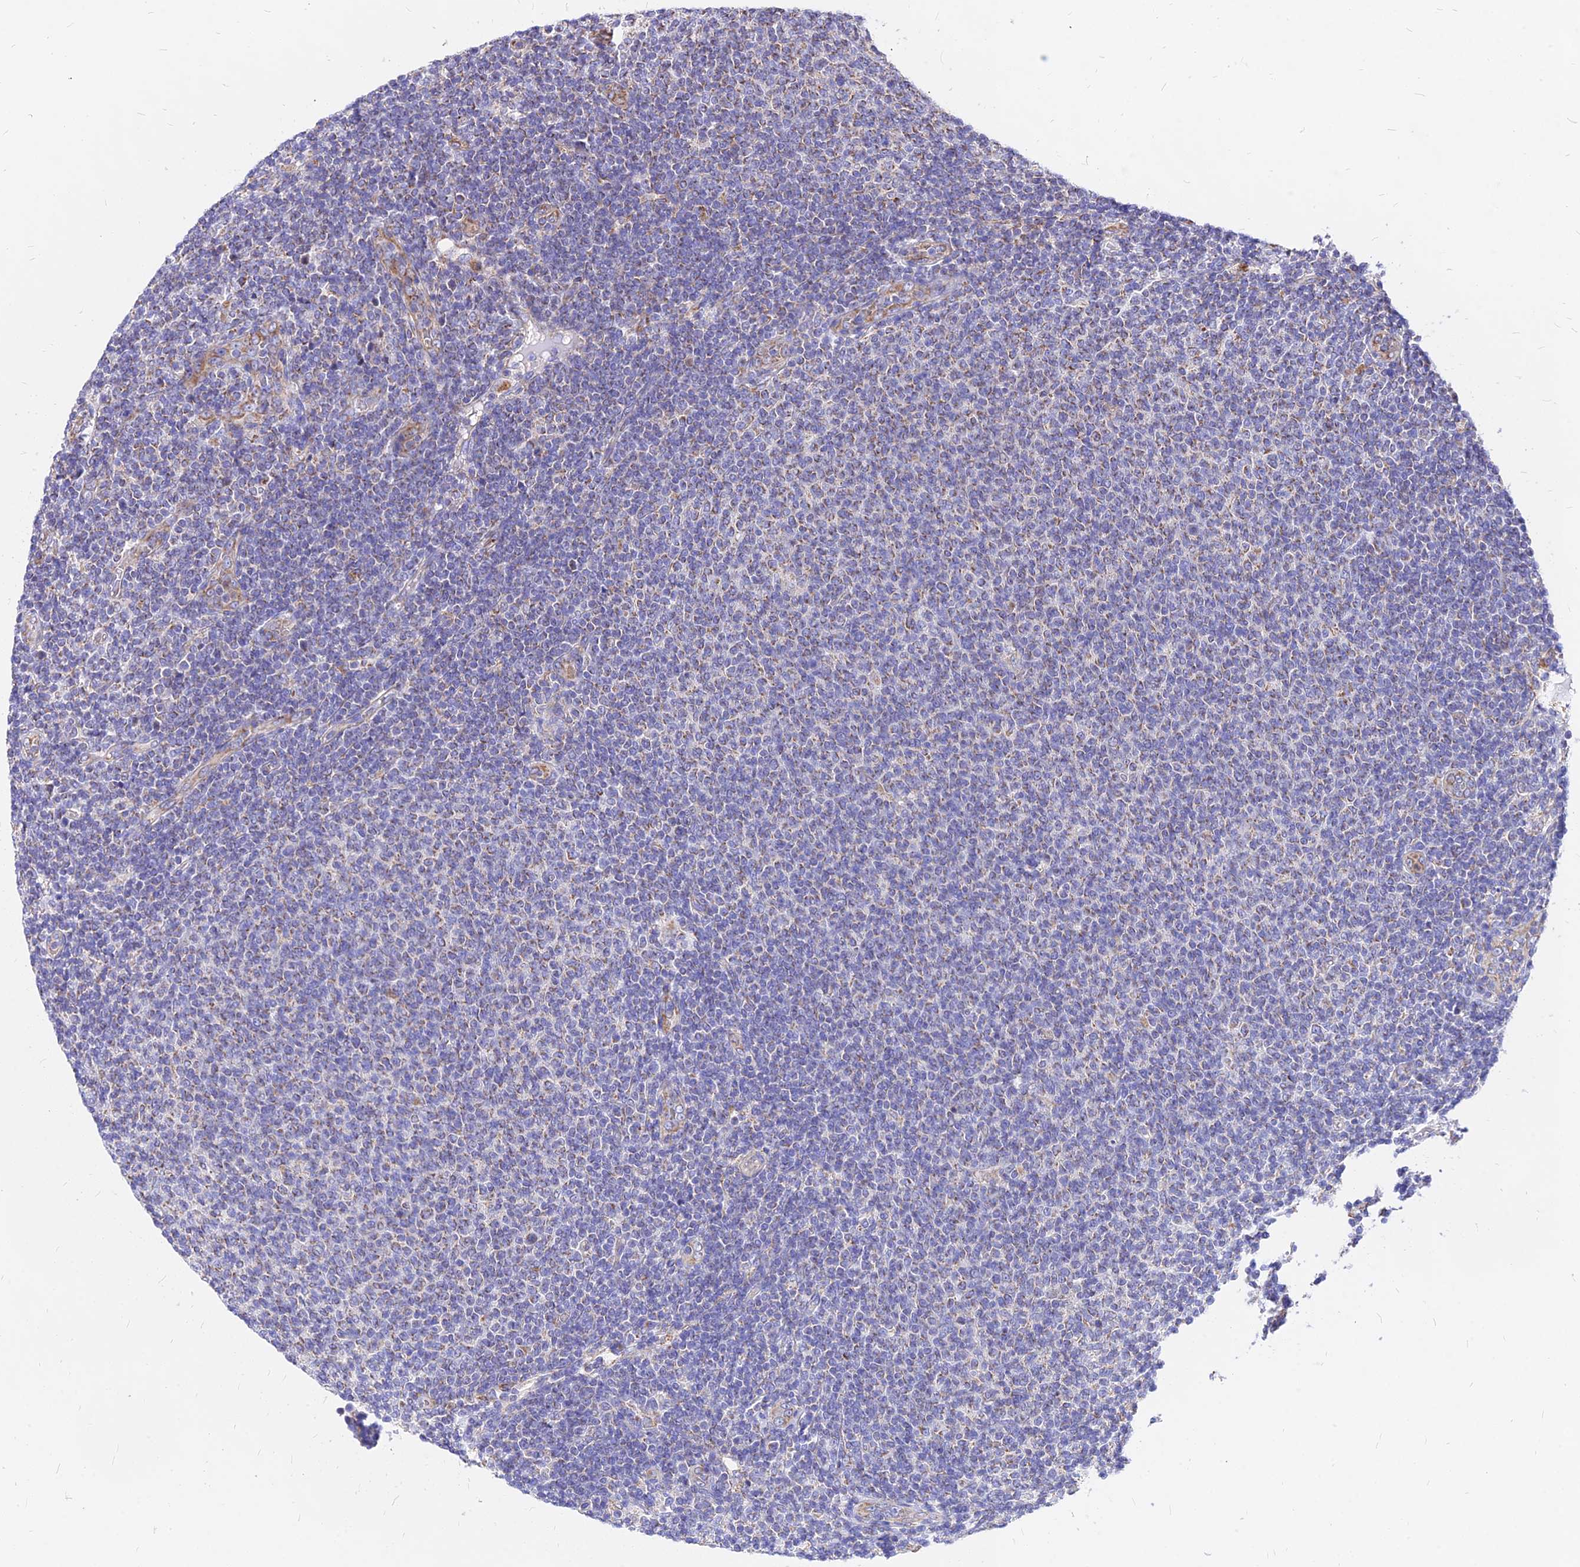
{"staining": {"intensity": "negative", "quantity": "none", "location": "none"}, "tissue": "lymphoma", "cell_type": "Tumor cells", "image_type": "cancer", "snomed": [{"axis": "morphology", "description": "Malignant lymphoma, non-Hodgkin's type, Low grade"}, {"axis": "topography", "description": "Lymph node"}], "caption": "The micrograph demonstrates no staining of tumor cells in malignant lymphoma, non-Hodgkin's type (low-grade).", "gene": "MRPL3", "patient": {"sex": "male", "age": 66}}